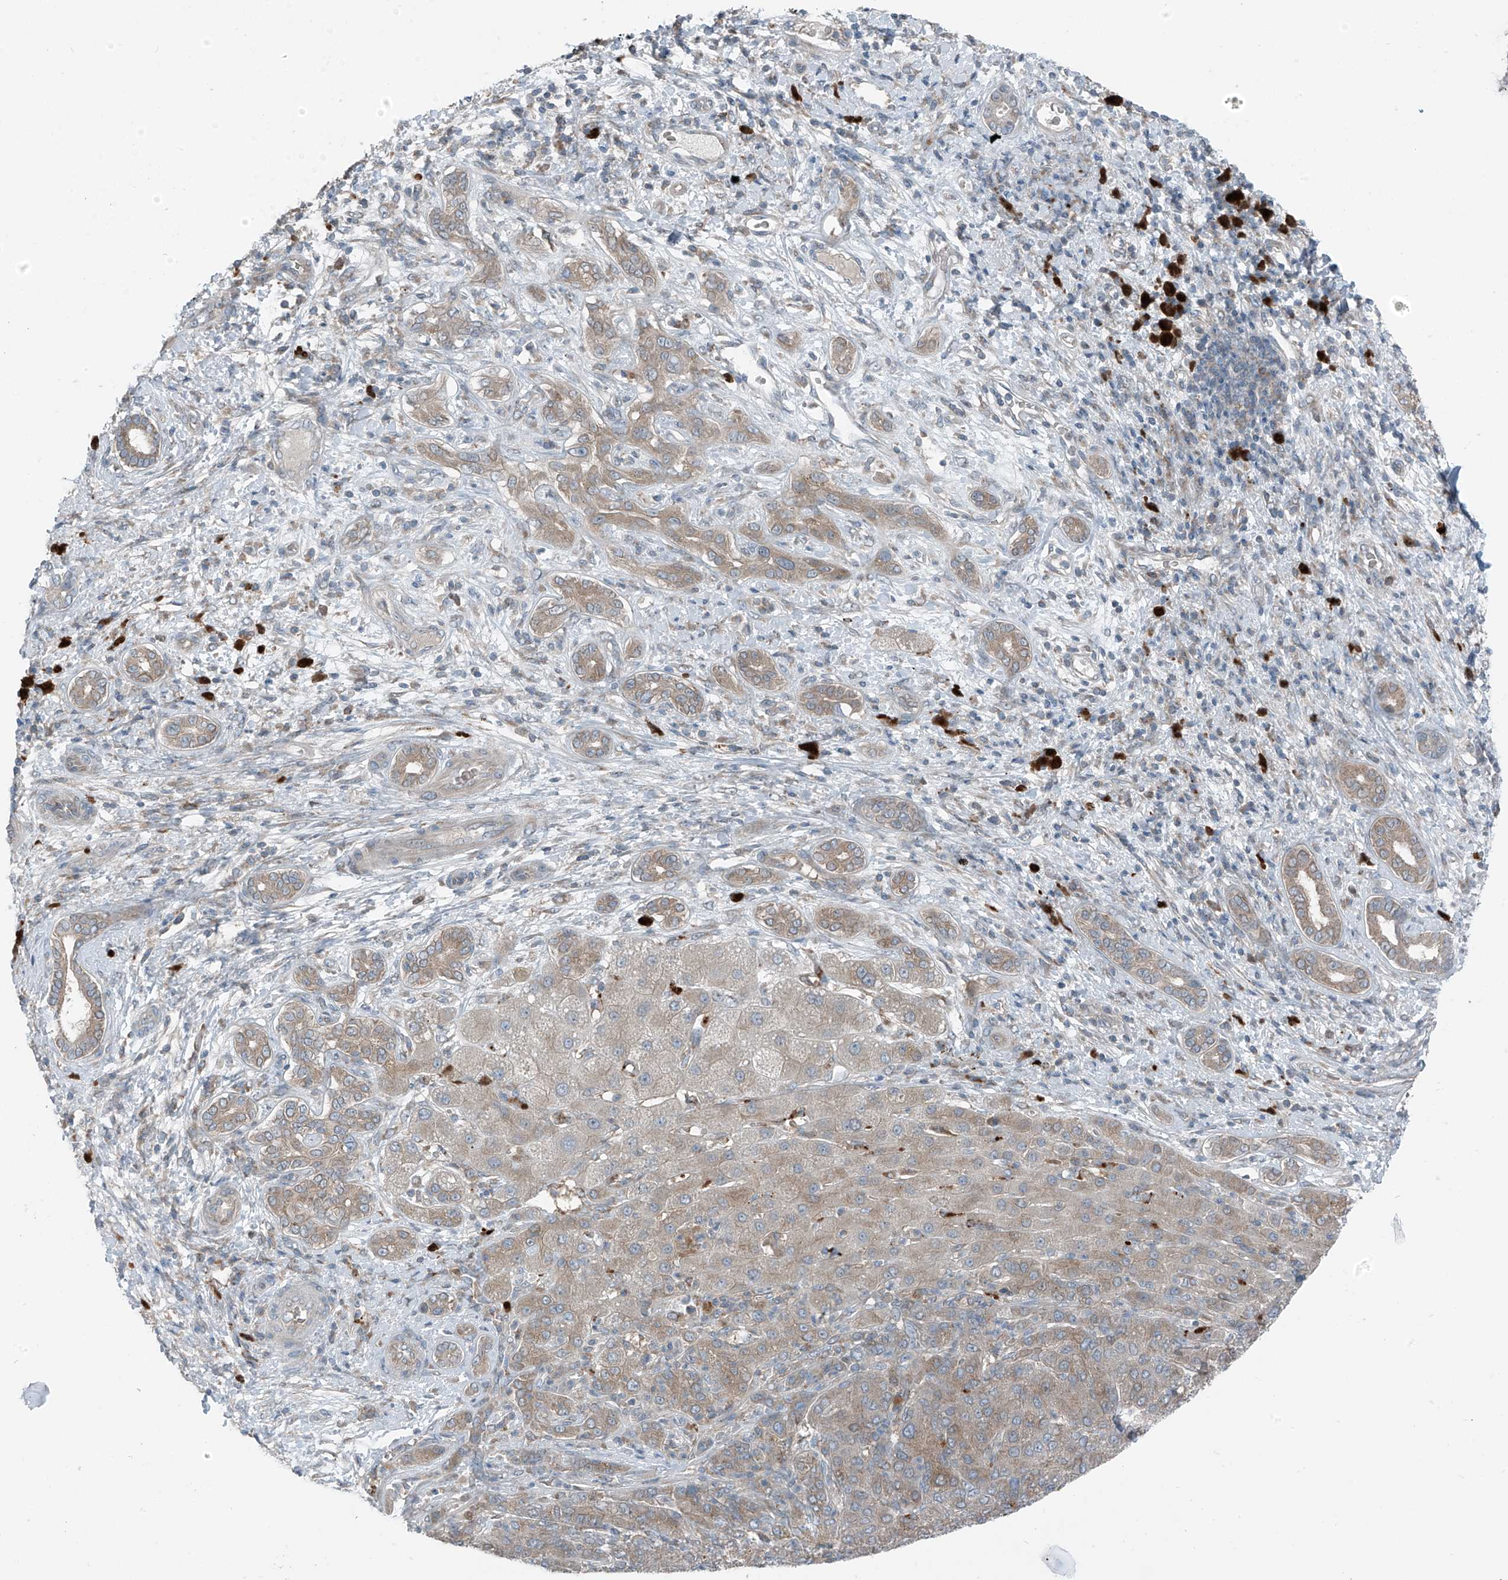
{"staining": {"intensity": "weak", "quantity": "25%-75%", "location": "cytoplasmic/membranous"}, "tissue": "liver cancer", "cell_type": "Tumor cells", "image_type": "cancer", "snomed": [{"axis": "morphology", "description": "Carcinoma, Hepatocellular, NOS"}, {"axis": "topography", "description": "Liver"}], "caption": "Immunohistochemistry (IHC) (DAB (3,3'-diaminobenzidine)) staining of liver cancer (hepatocellular carcinoma) exhibits weak cytoplasmic/membranous protein expression in approximately 25%-75% of tumor cells.", "gene": "SLC12A6", "patient": {"sex": "male", "age": 65}}